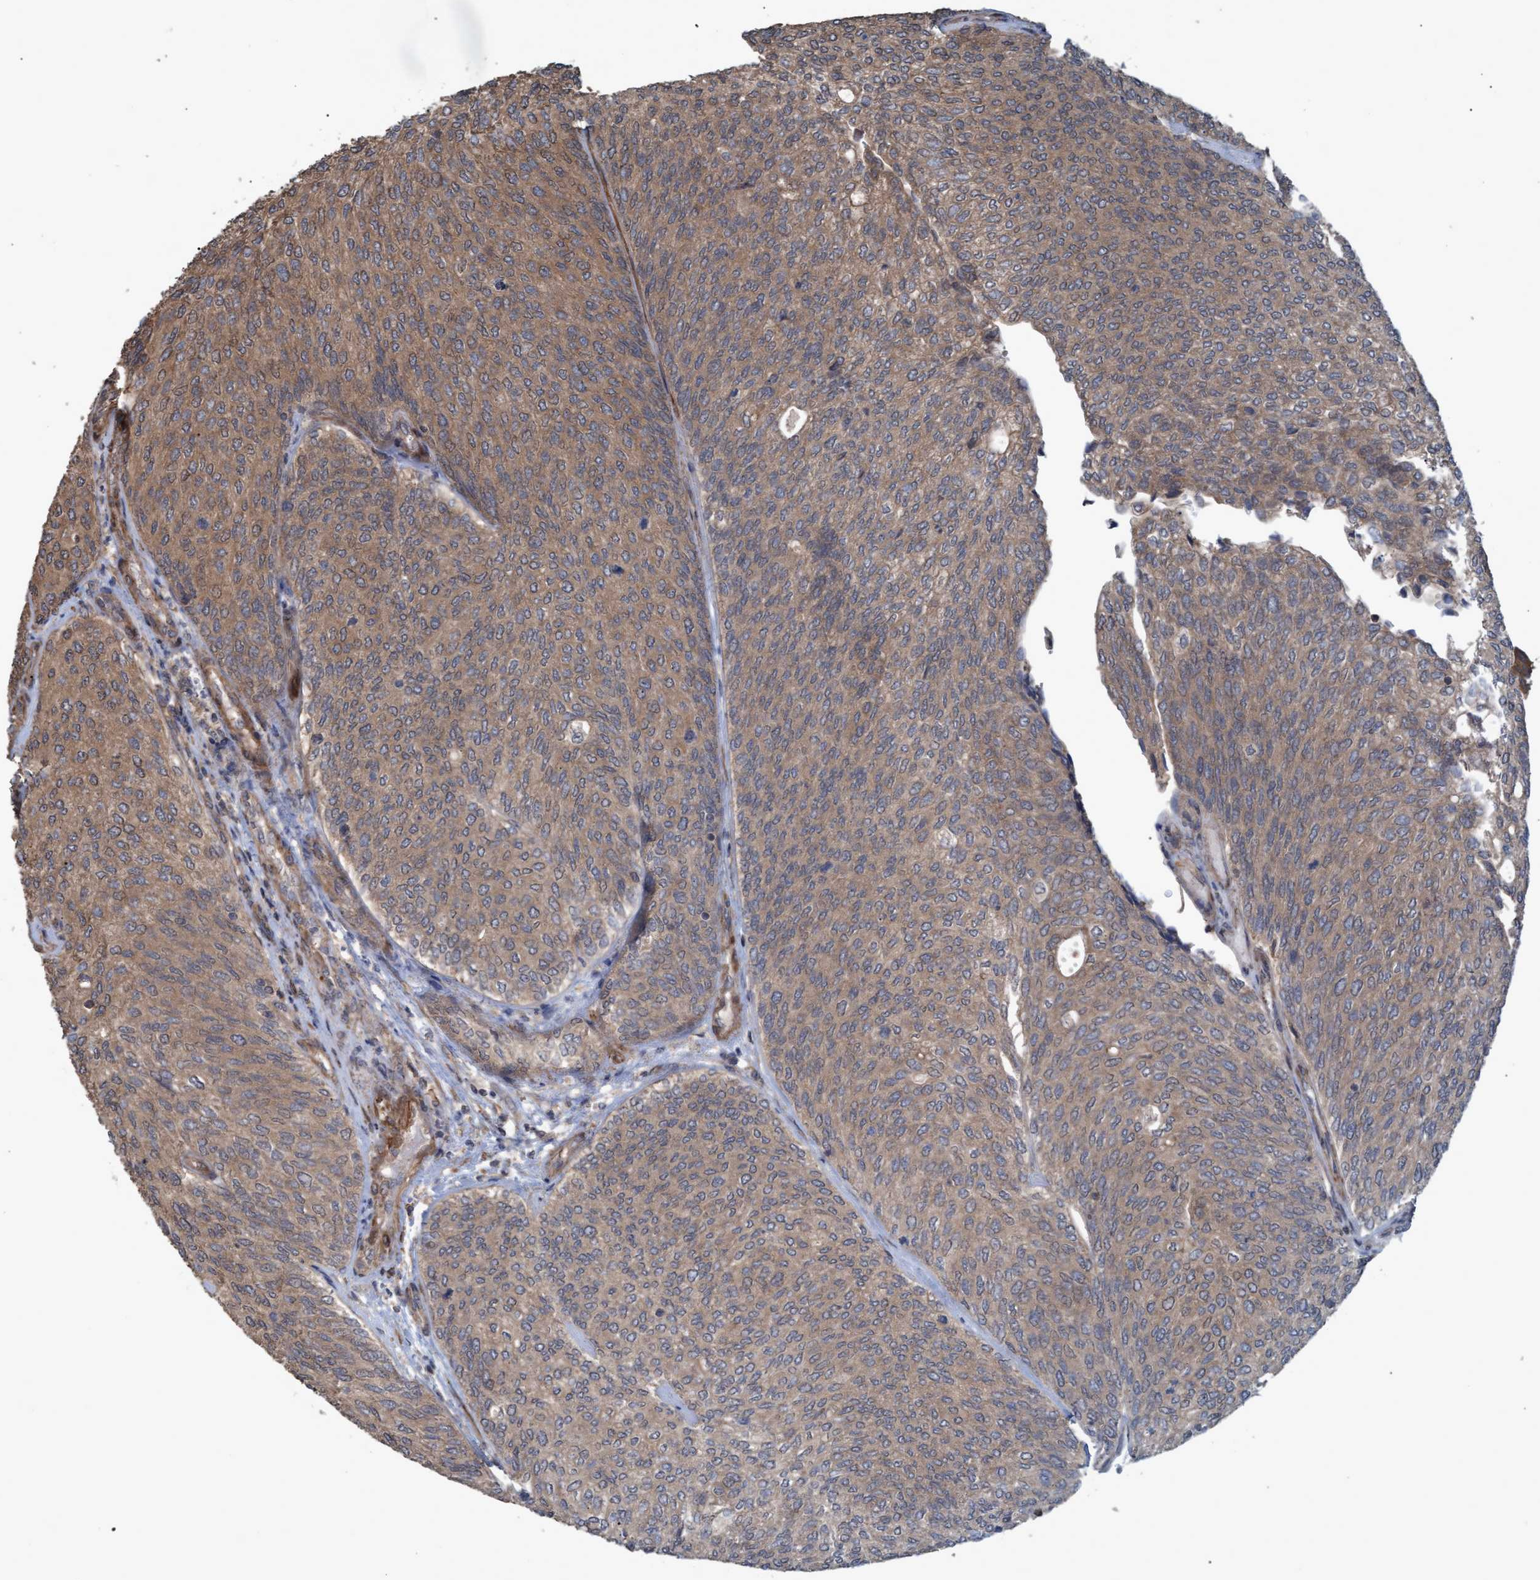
{"staining": {"intensity": "moderate", "quantity": ">75%", "location": "cytoplasmic/membranous"}, "tissue": "urothelial cancer", "cell_type": "Tumor cells", "image_type": "cancer", "snomed": [{"axis": "morphology", "description": "Urothelial carcinoma, Low grade"}, {"axis": "topography", "description": "Urinary bladder"}], "caption": "Moderate cytoplasmic/membranous positivity is identified in approximately >75% of tumor cells in urothelial cancer.", "gene": "GGT6", "patient": {"sex": "female", "age": 79}}